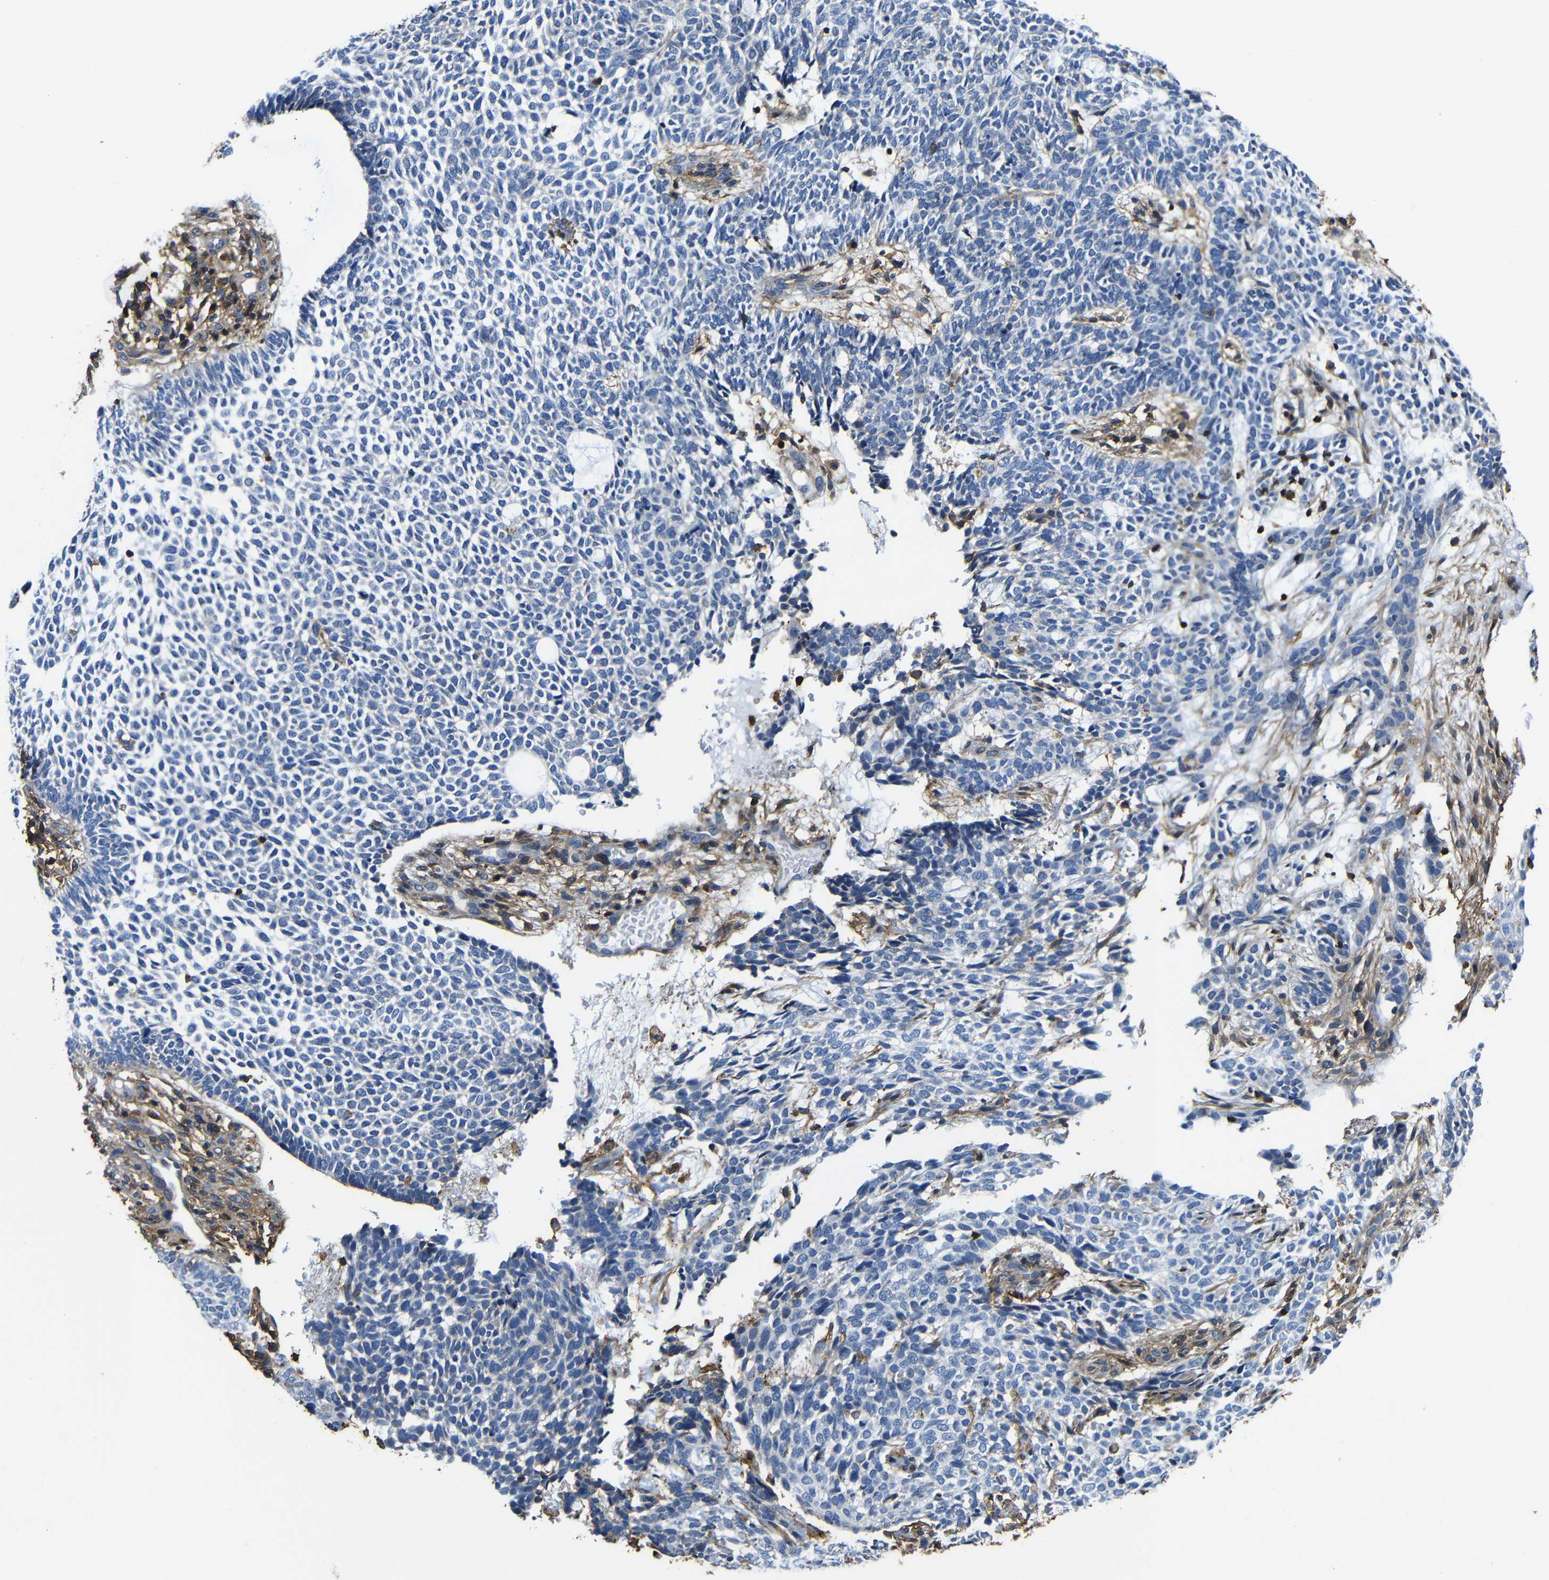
{"staining": {"intensity": "negative", "quantity": "none", "location": "none"}, "tissue": "skin cancer", "cell_type": "Tumor cells", "image_type": "cancer", "snomed": [{"axis": "morphology", "description": "Basal cell carcinoma"}, {"axis": "topography", "description": "Skin"}], "caption": "This is an immunohistochemistry image of skin cancer. There is no positivity in tumor cells.", "gene": "PI4KA", "patient": {"sex": "male", "age": 87}}